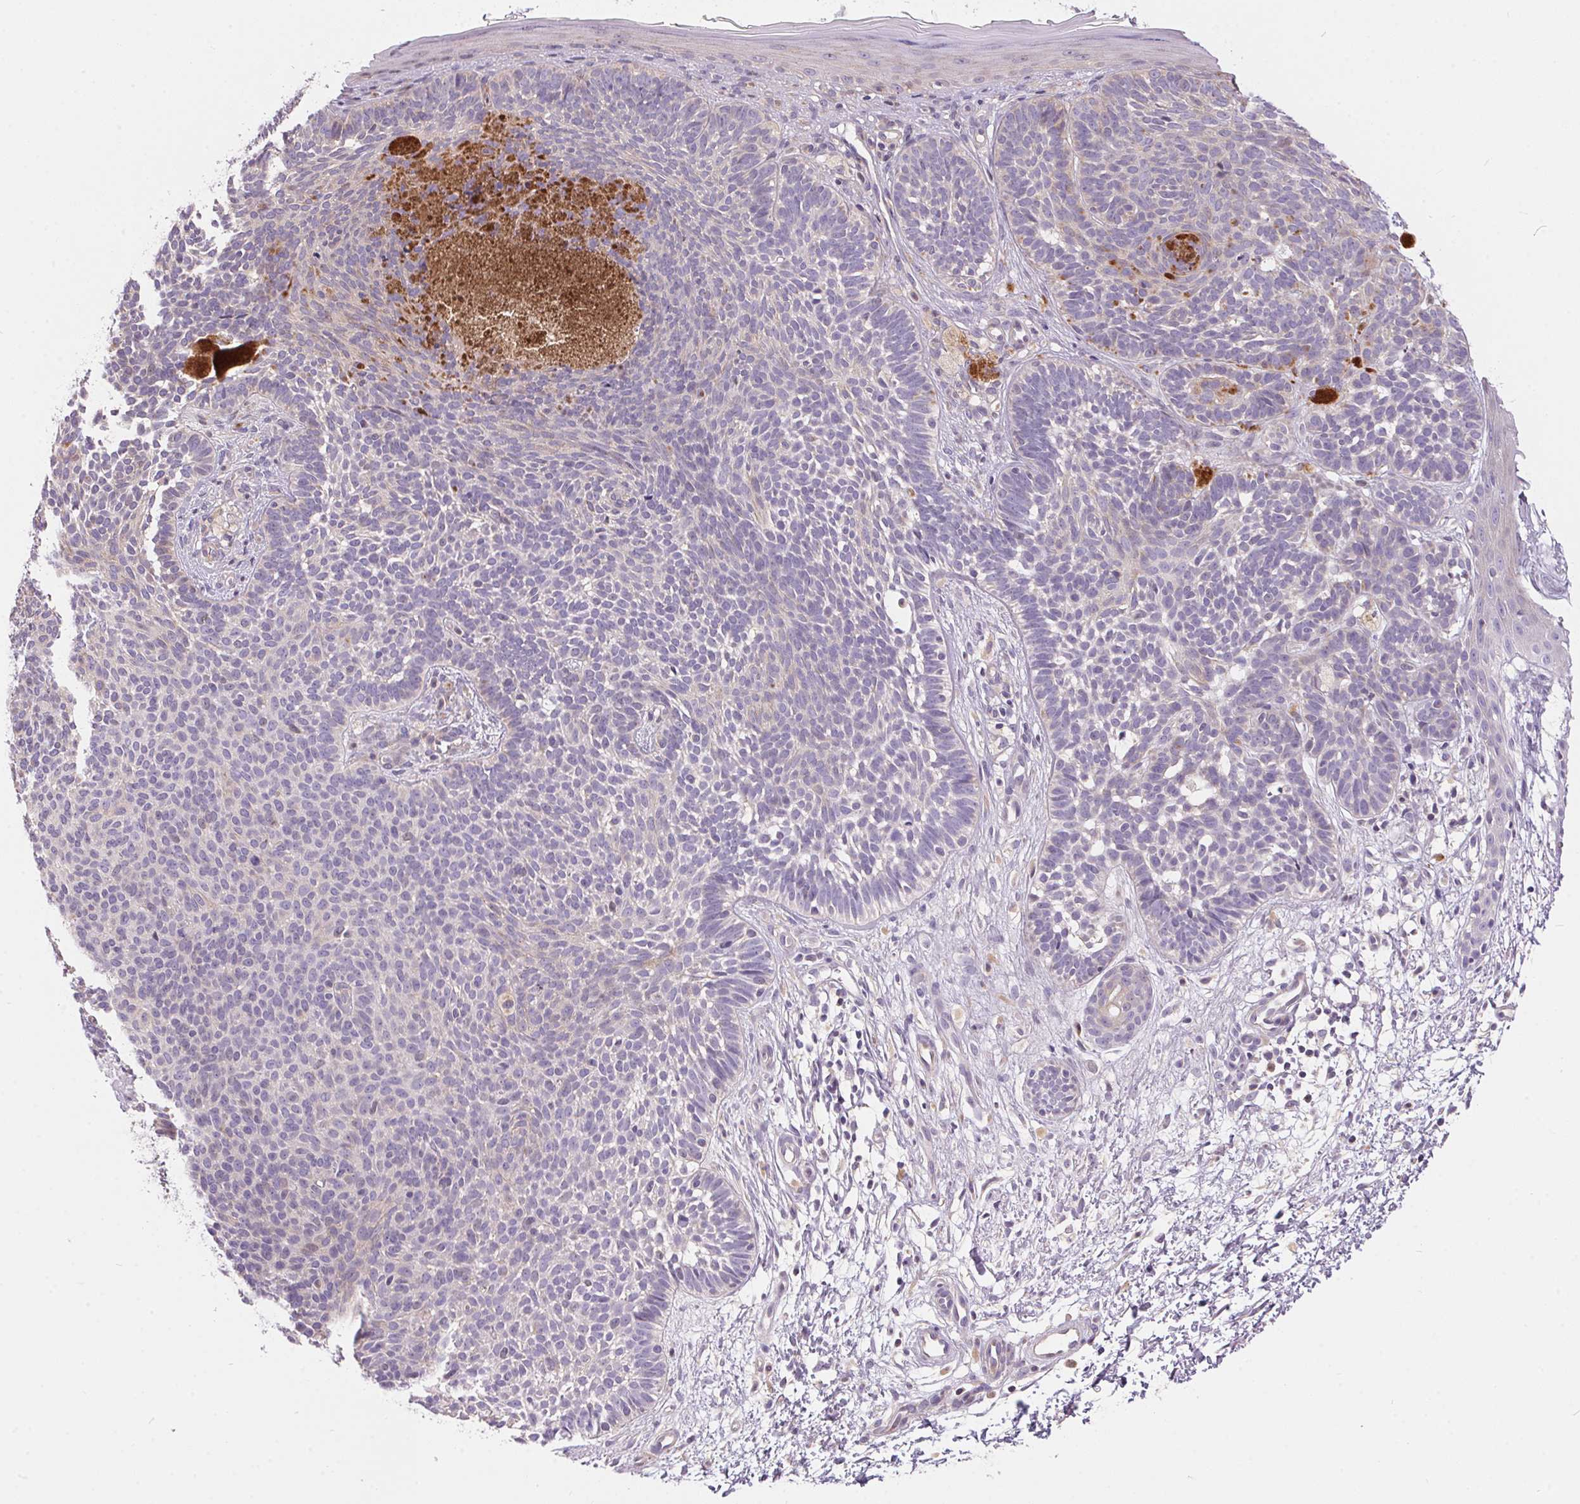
{"staining": {"intensity": "negative", "quantity": "none", "location": "none"}, "tissue": "skin cancer", "cell_type": "Tumor cells", "image_type": "cancer", "snomed": [{"axis": "morphology", "description": "Basal cell carcinoma"}, {"axis": "topography", "description": "Skin"}], "caption": "This is an immunohistochemistry photomicrograph of human skin basal cell carcinoma. There is no staining in tumor cells.", "gene": "UNC13B", "patient": {"sex": "female", "age": 85}}